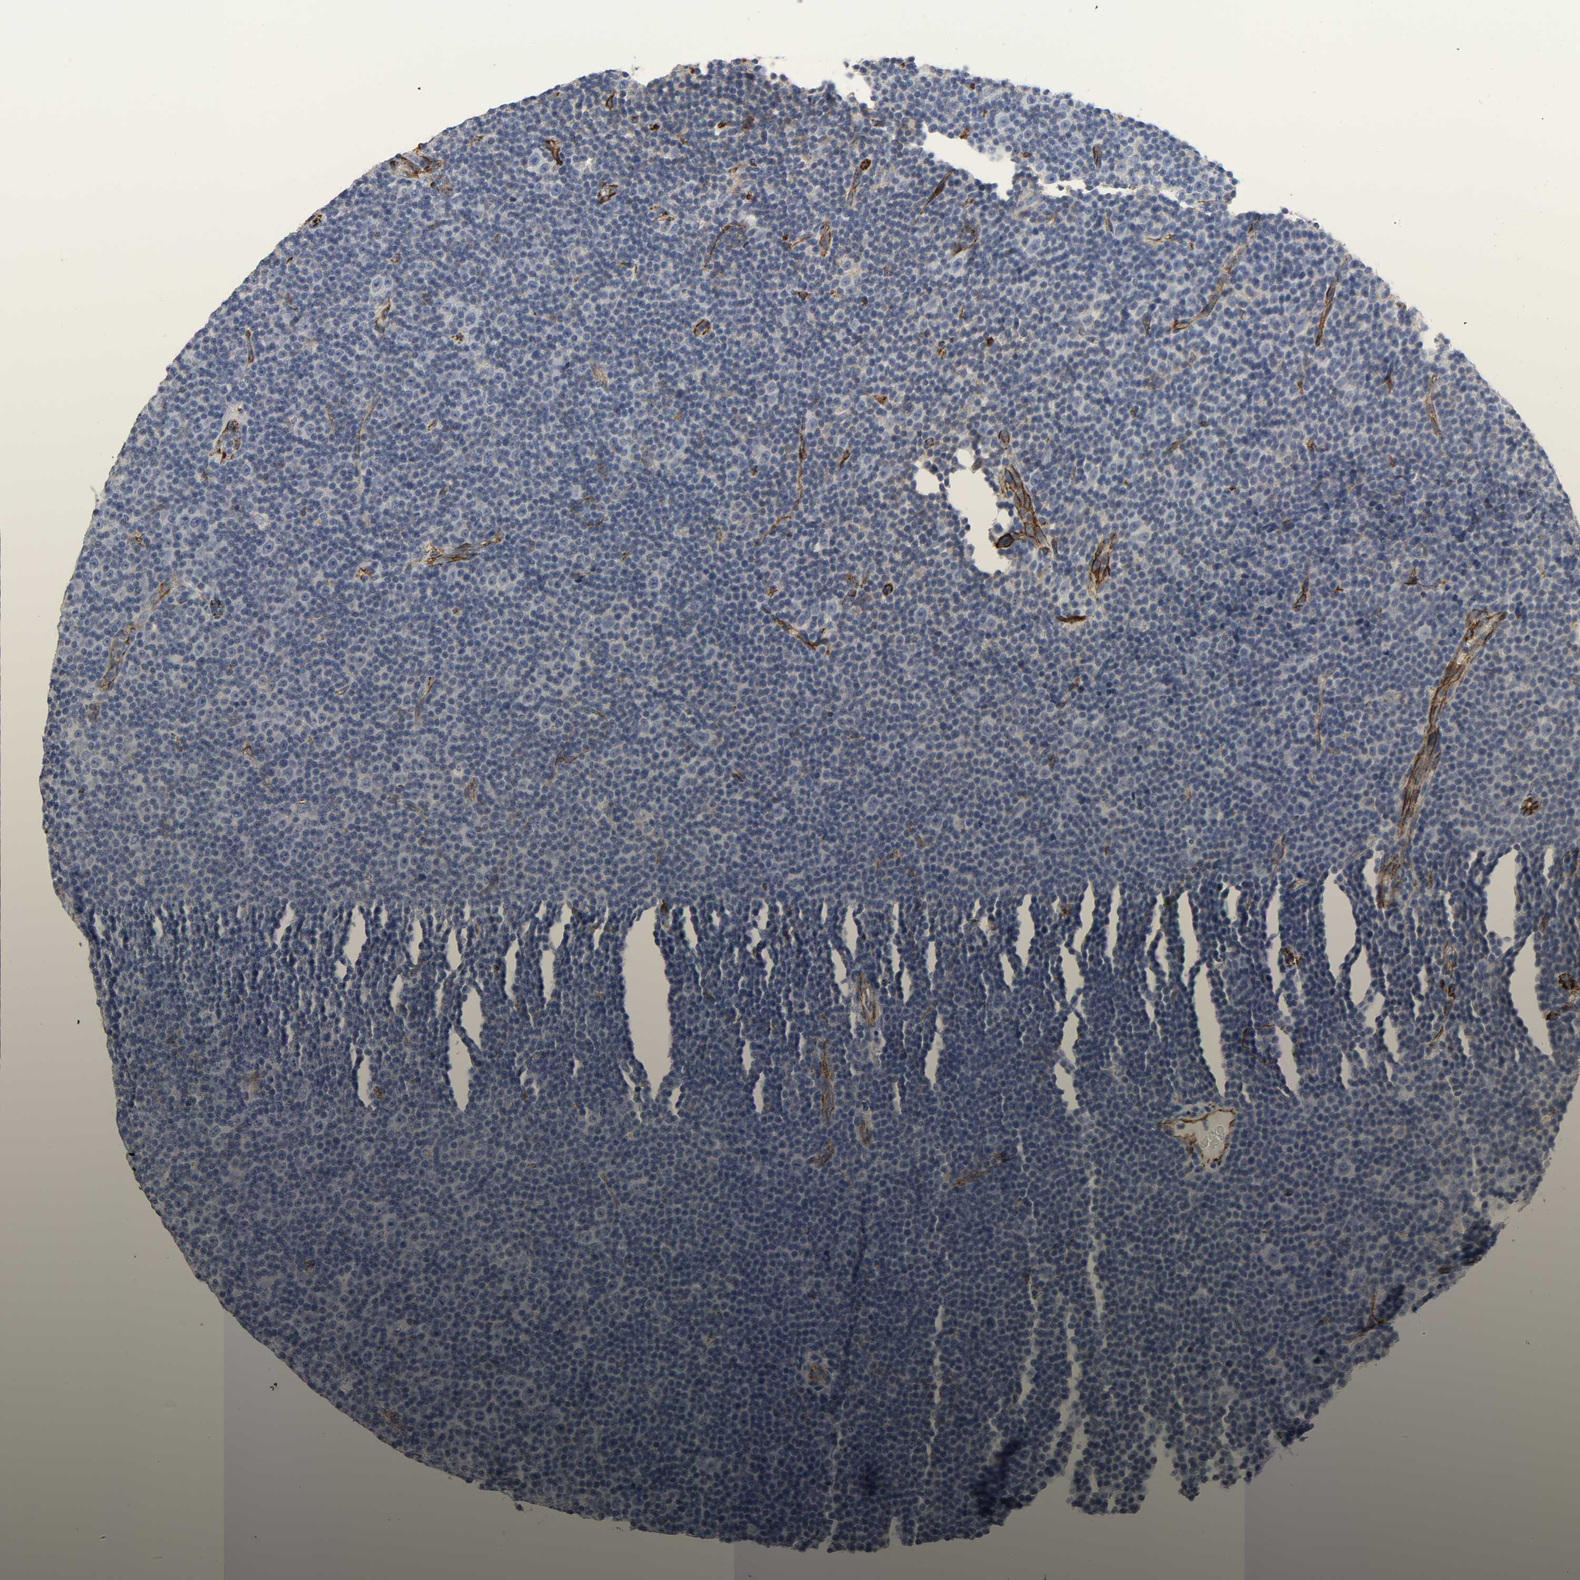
{"staining": {"intensity": "negative", "quantity": "none", "location": "none"}, "tissue": "lymphoma", "cell_type": "Tumor cells", "image_type": "cancer", "snomed": [{"axis": "morphology", "description": "Malignant lymphoma, non-Hodgkin's type, Low grade"}, {"axis": "topography", "description": "Lymph node"}], "caption": "High magnification brightfield microscopy of lymphoma stained with DAB (brown) and counterstained with hematoxylin (blue): tumor cells show no significant expression. The staining was performed using DAB (3,3'-diaminobenzidine) to visualize the protein expression in brown, while the nuclei were stained in blue with hematoxylin (Magnification: 20x).", "gene": "PECAM1", "patient": {"sex": "female", "age": 67}}